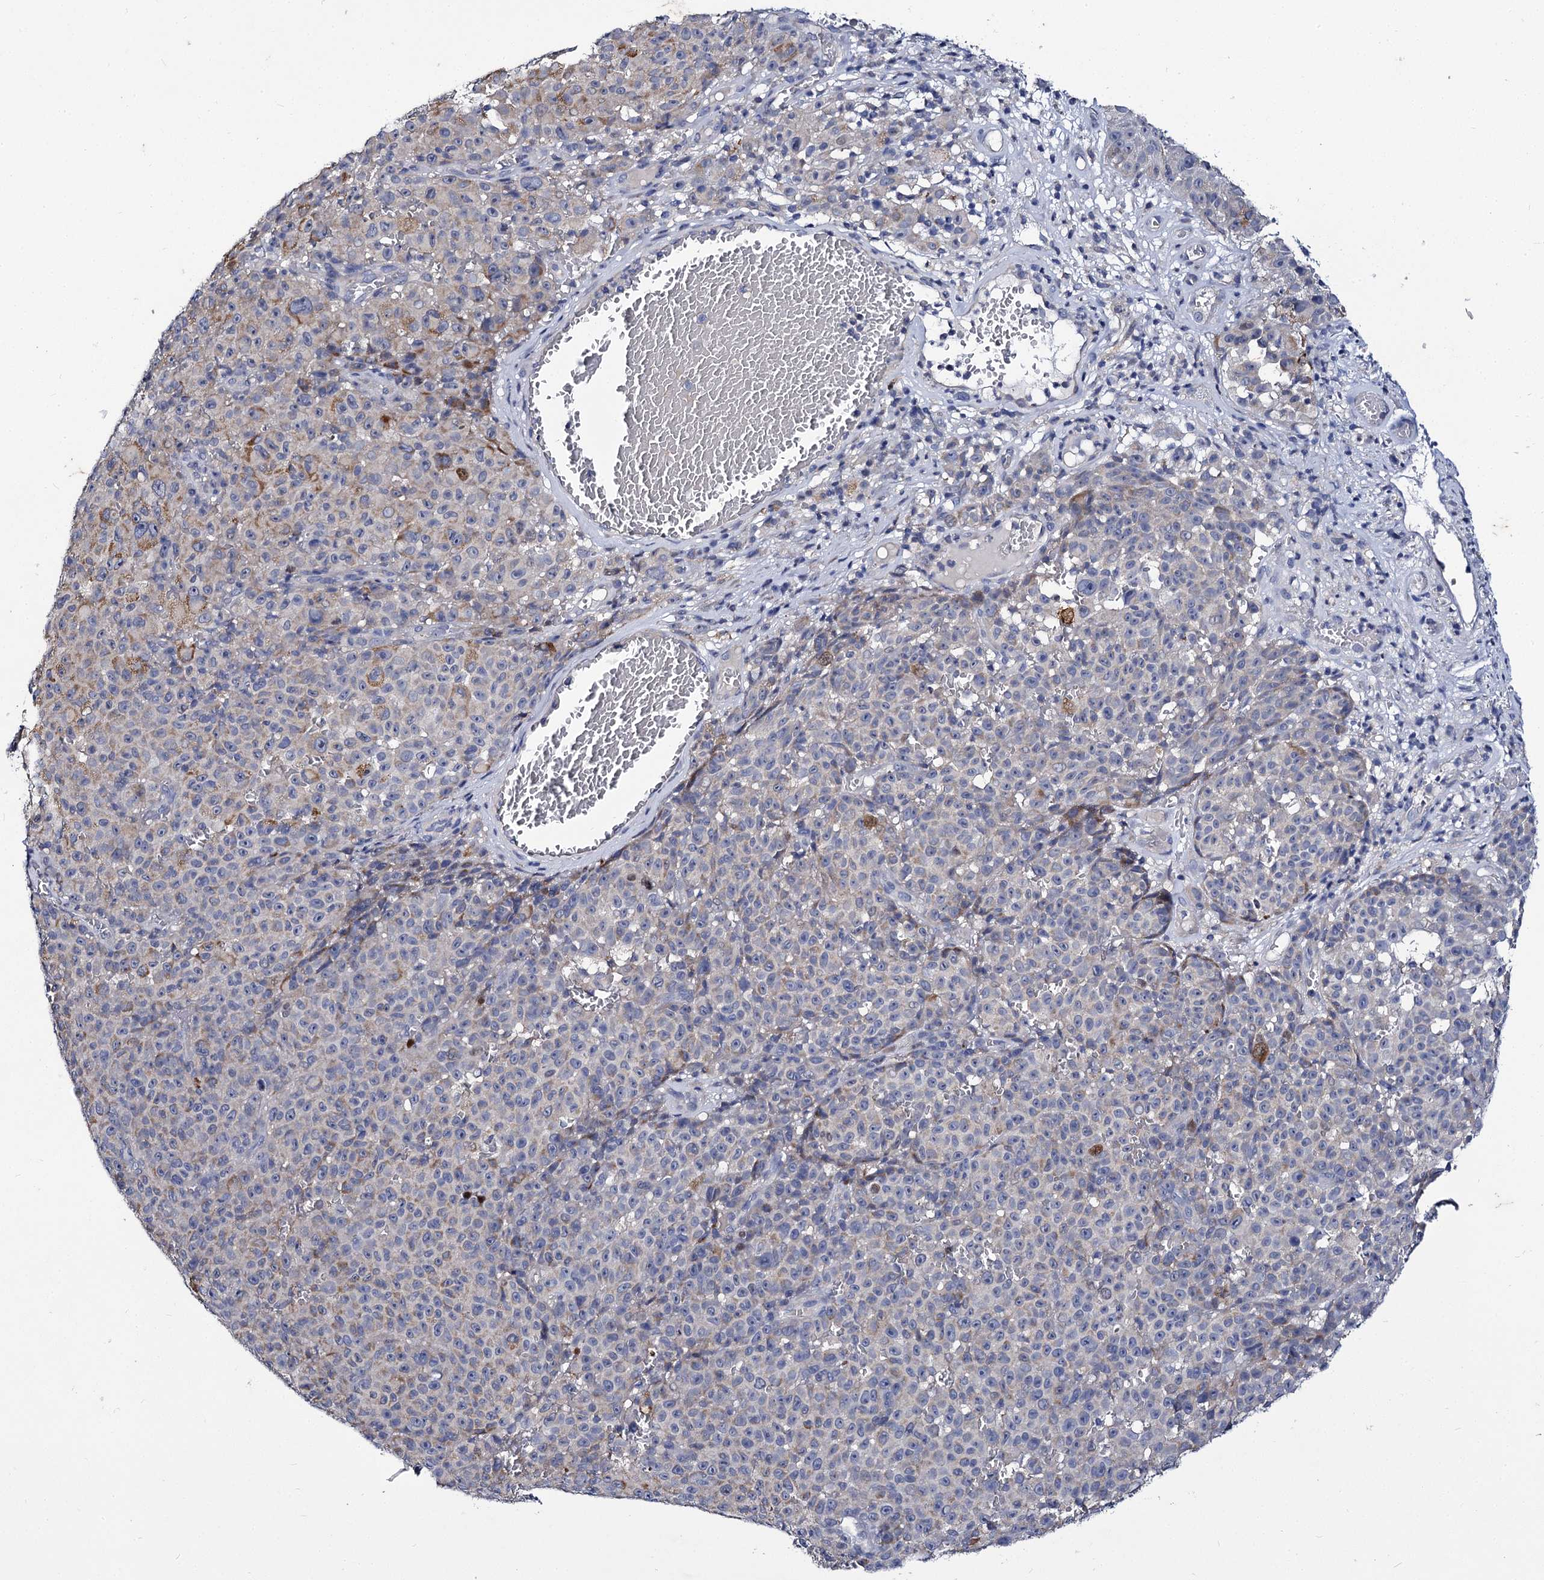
{"staining": {"intensity": "negative", "quantity": "none", "location": "none"}, "tissue": "melanoma", "cell_type": "Tumor cells", "image_type": "cancer", "snomed": [{"axis": "morphology", "description": "Malignant melanoma, NOS"}, {"axis": "topography", "description": "Skin"}], "caption": "DAB immunohistochemical staining of malignant melanoma shows no significant positivity in tumor cells.", "gene": "PANX2", "patient": {"sex": "female", "age": 82}}